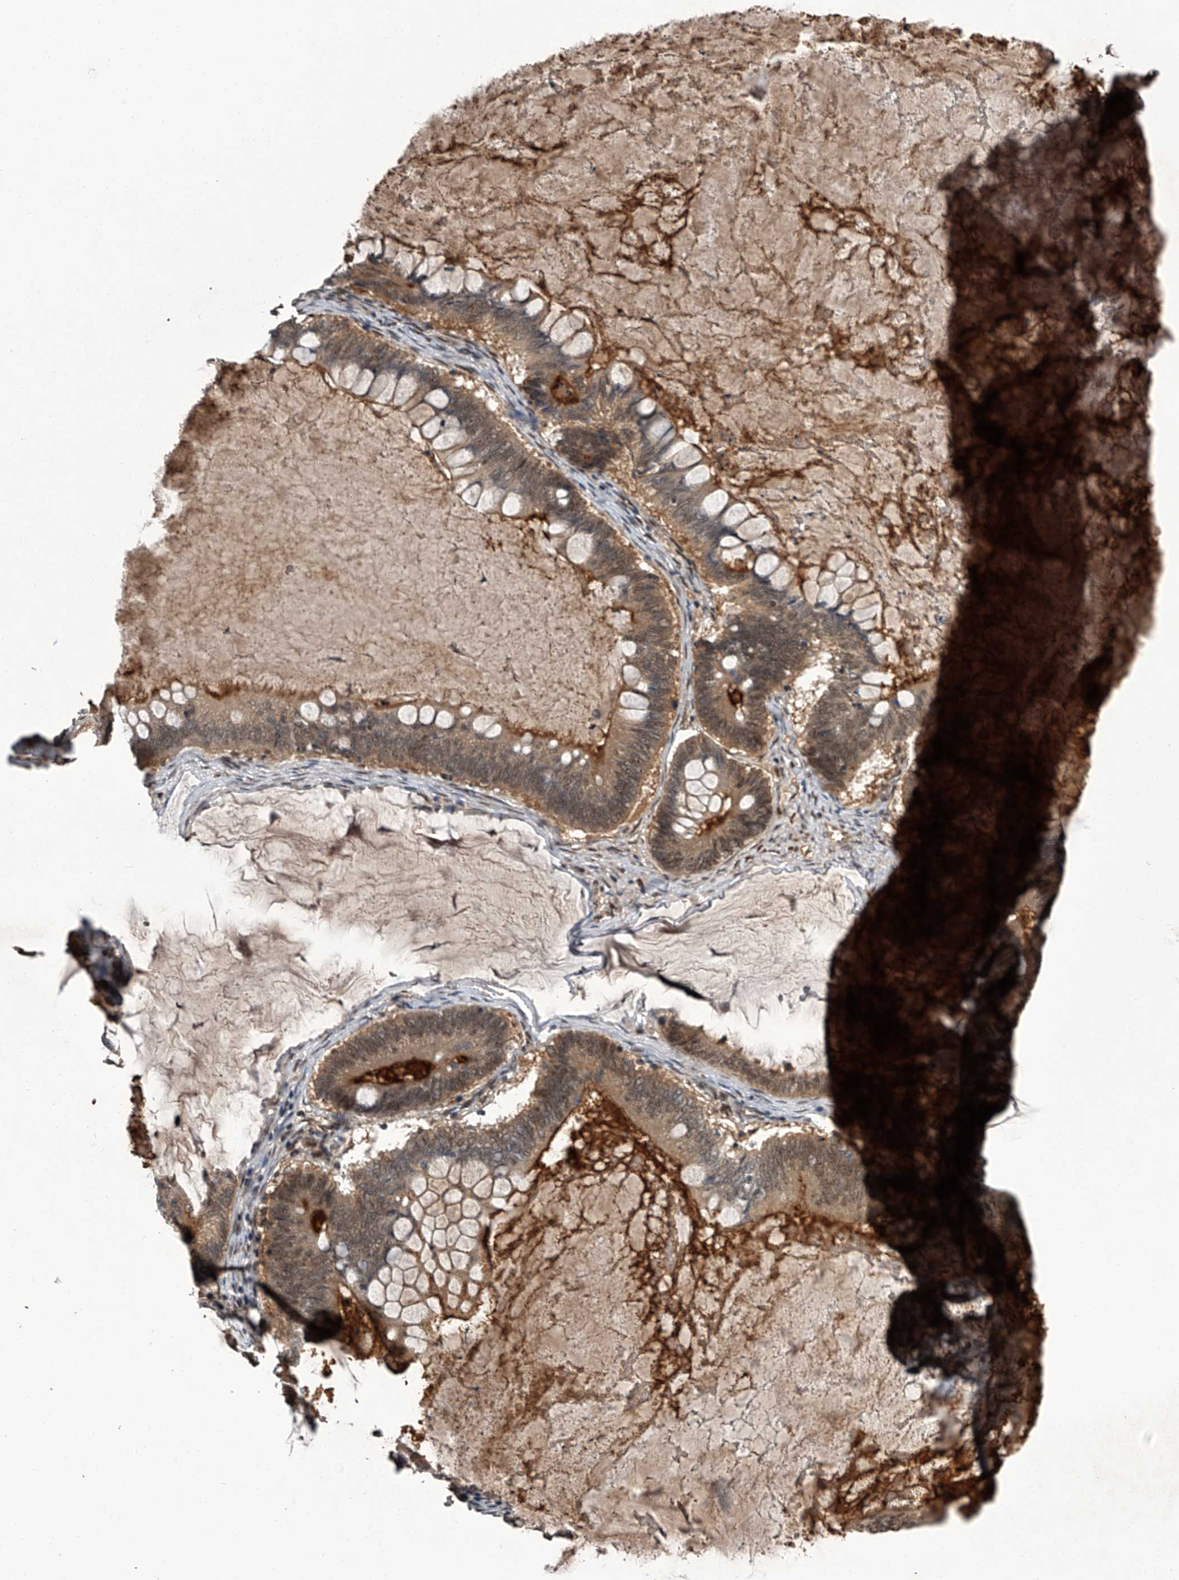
{"staining": {"intensity": "weak", "quantity": ">75%", "location": "cytoplasmic/membranous"}, "tissue": "ovarian cancer", "cell_type": "Tumor cells", "image_type": "cancer", "snomed": [{"axis": "morphology", "description": "Cystadenocarcinoma, mucinous, NOS"}, {"axis": "topography", "description": "Ovary"}], "caption": "A low amount of weak cytoplasmic/membranous staining is seen in approximately >75% of tumor cells in mucinous cystadenocarcinoma (ovarian) tissue.", "gene": "SLC12A8", "patient": {"sex": "female", "age": 61}}